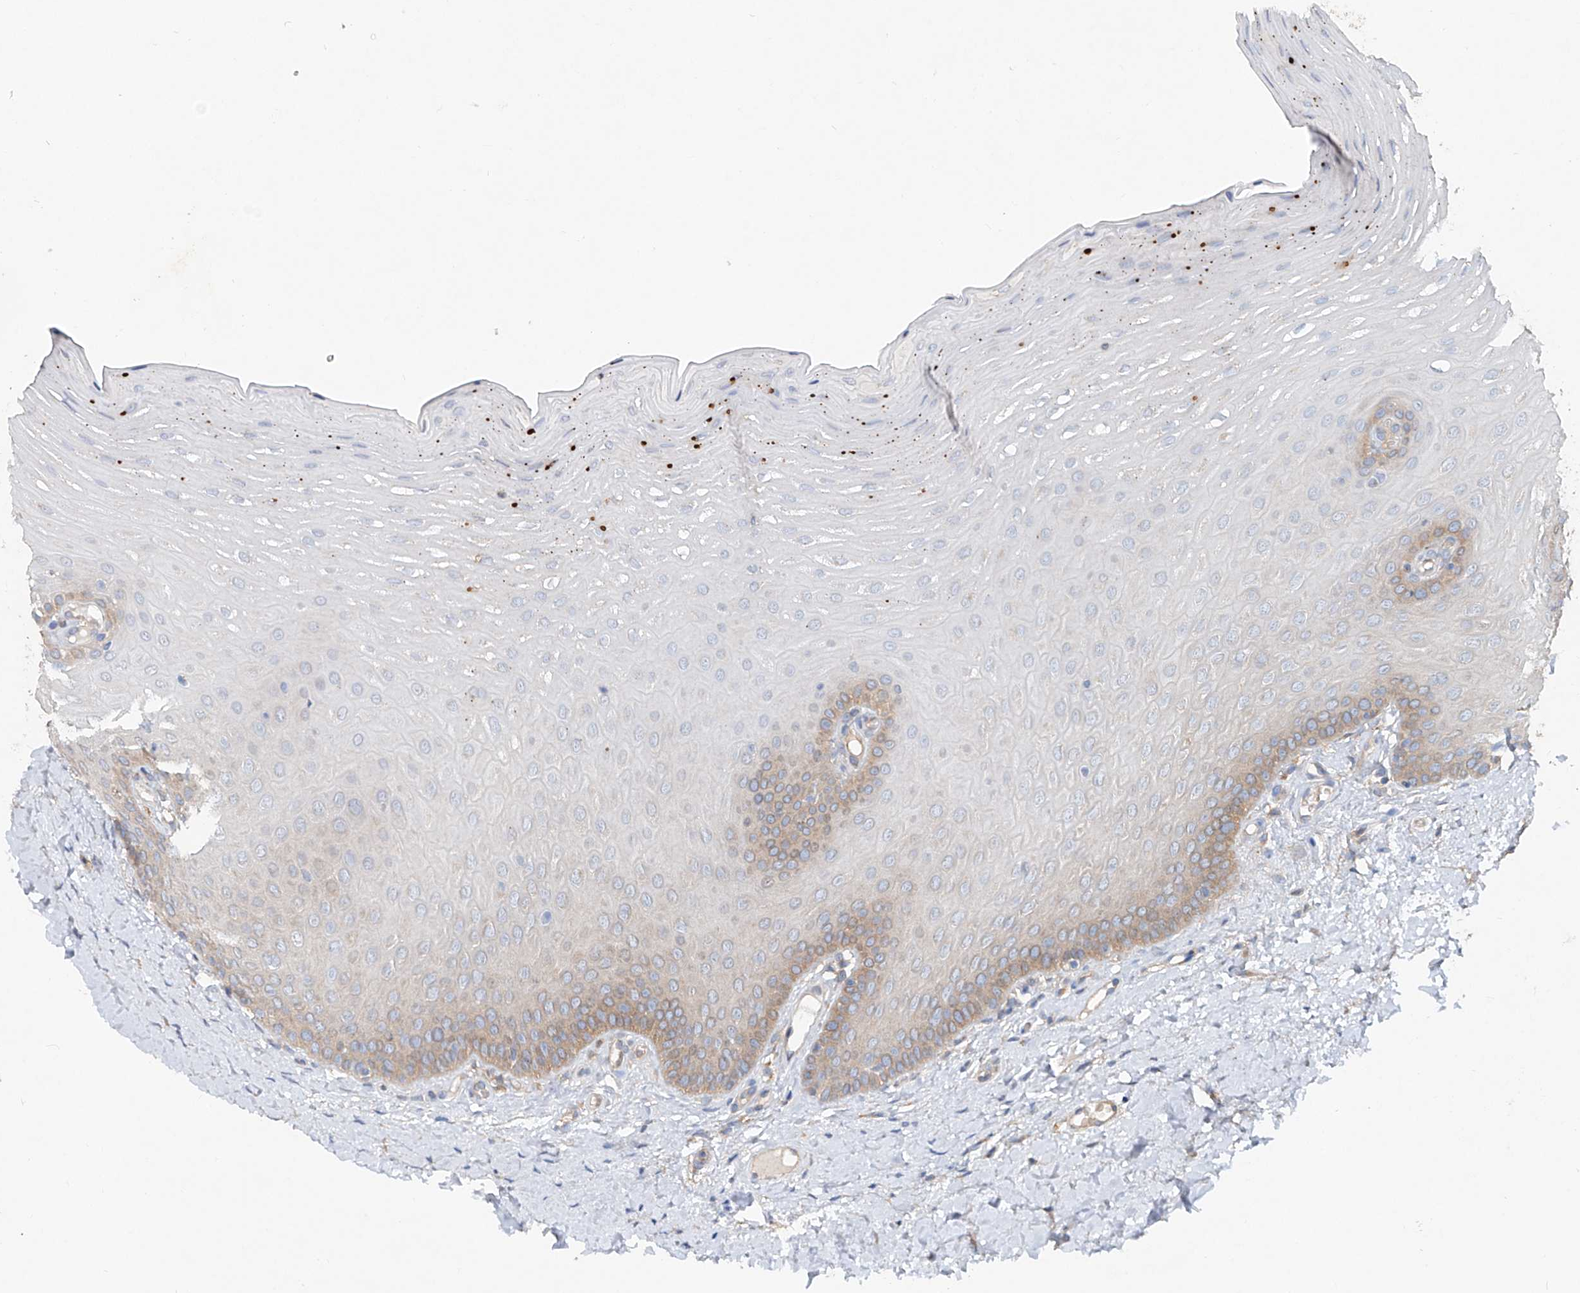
{"staining": {"intensity": "moderate", "quantity": "<25%", "location": "cytoplasmic/membranous"}, "tissue": "oral mucosa", "cell_type": "Squamous epithelial cells", "image_type": "normal", "snomed": [{"axis": "morphology", "description": "Normal tissue, NOS"}, {"axis": "topography", "description": "Oral tissue"}], "caption": "Oral mucosa stained with immunohistochemistry demonstrates moderate cytoplasmic/membranous positivity in about <25% of squamous epithelial cells. The staining was performed using DAB to visualize the protein expression in brown, while the nuclei were stained in blue with hematoxylin (Magnification: 20x).", "gene": "TRIM47", "patient": {"sex": "female", "age": 39}}